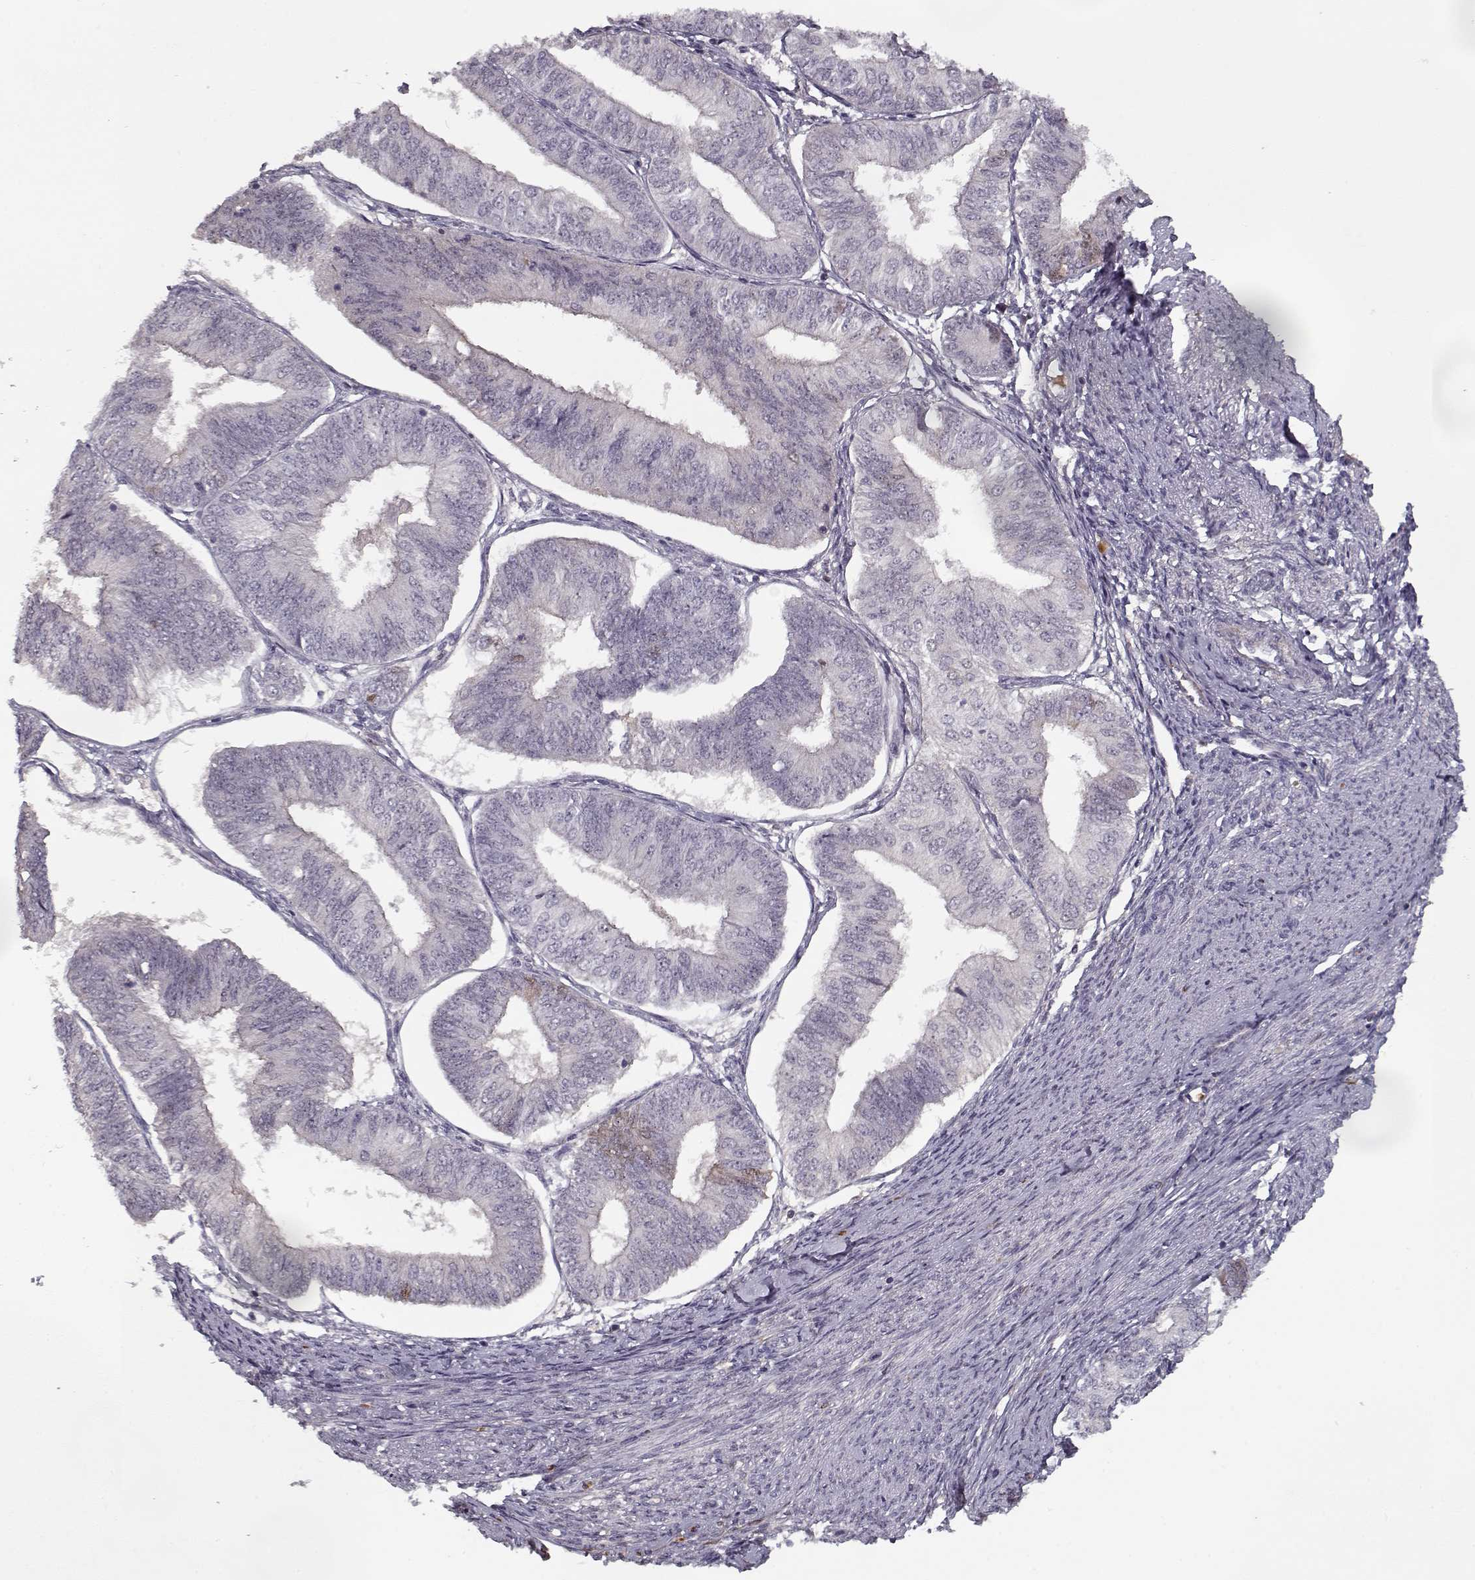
{"staining": {"intensity": "negative", "quantity": "none", "location": "none"}, "tissue": "endometrial cancer", "cell_type": "Tumor cells", "image_type": "cancer", "snomed": [{"axis": "morphology", "description": "Adenocarcinoma, NOS"}, {"axis": "topography", "description": "Endometrium"}], "caption": "Immunohistochemical staining of human adenocarcinoma (endometrial) demonstrates no significant expression in tumor cells.", "gene": "AFM", "patient": {"sex": "female", "age": 58}}